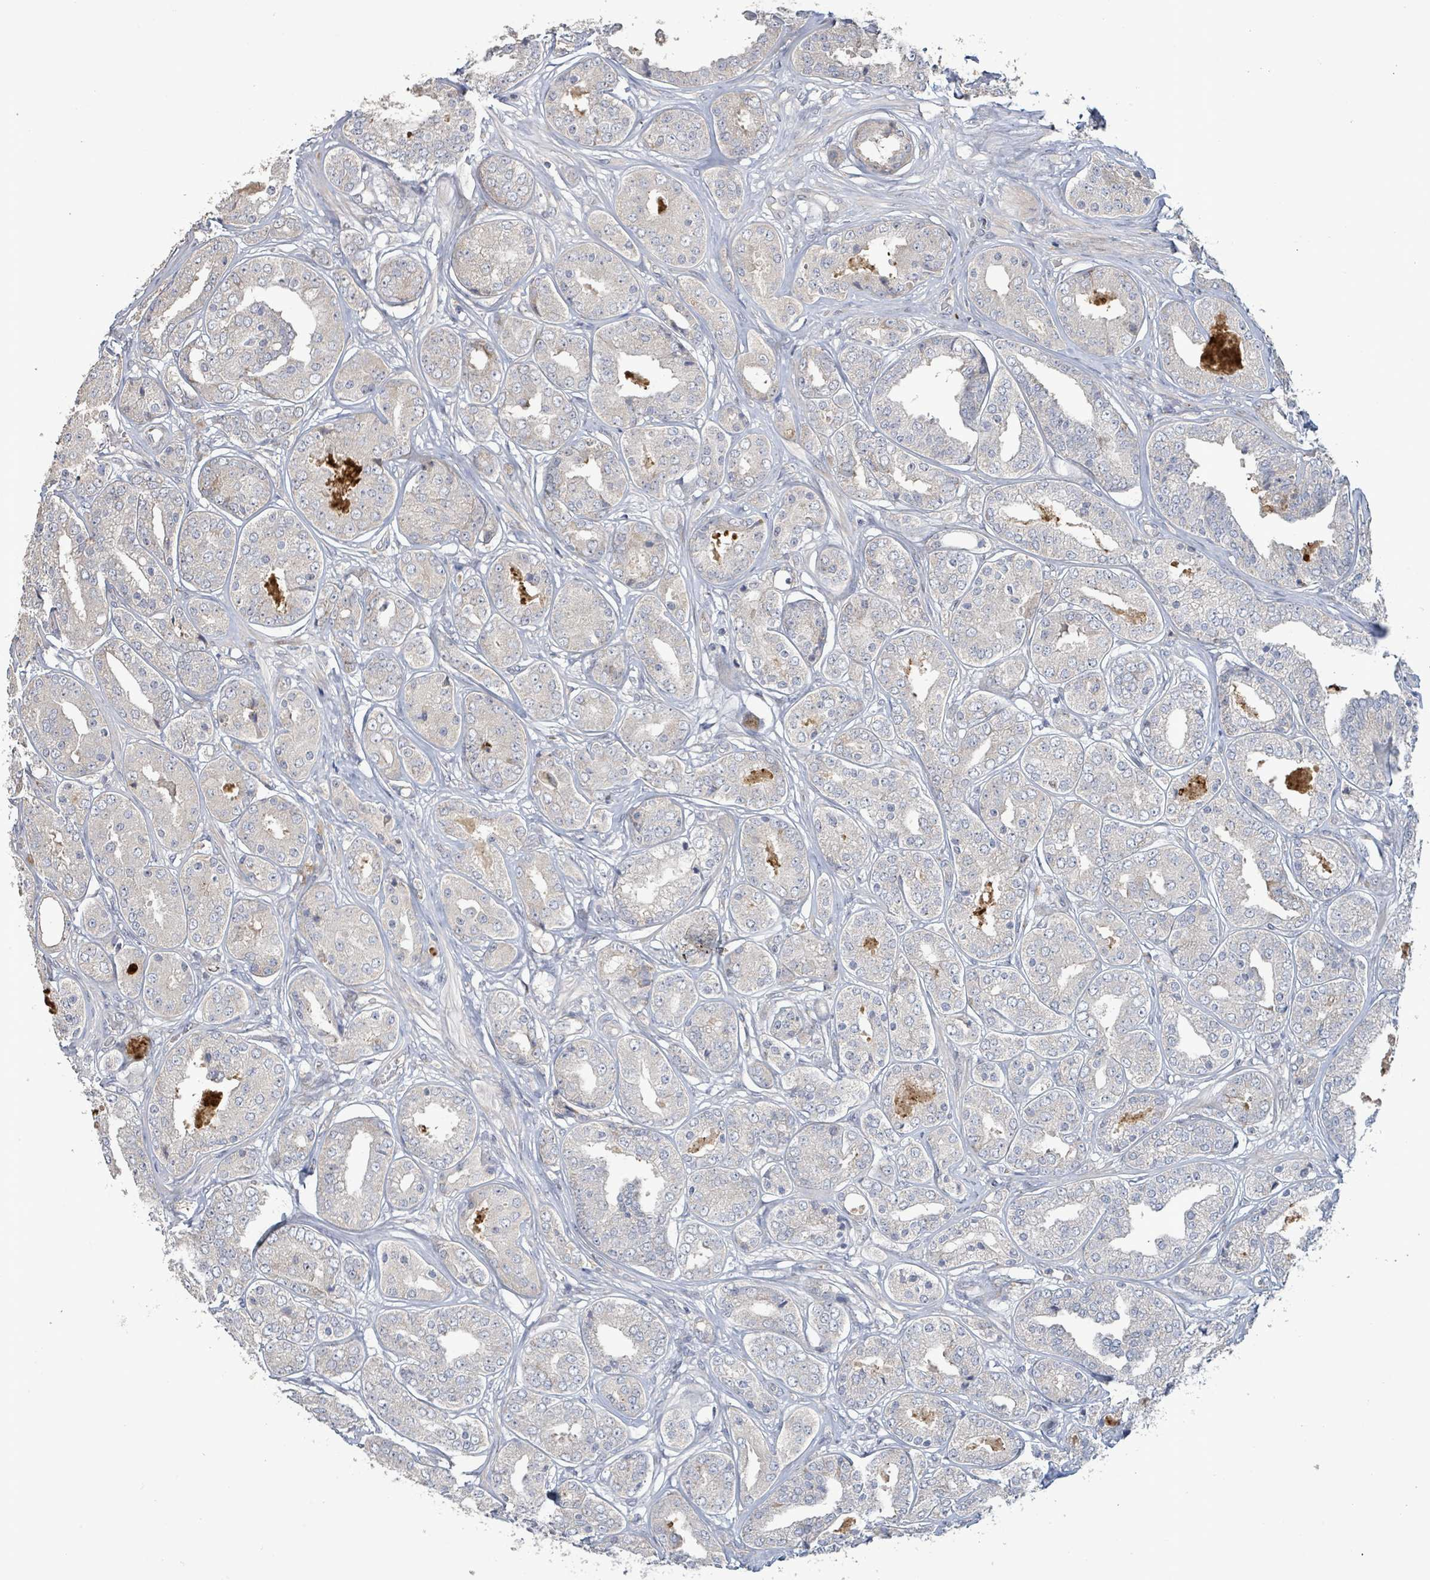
{"staining": {"intensity": "negative", "quantity": "none", "location": "none"}, "tissue": "prostate cancer", "cell_type": "Tumor cells", "image_type": "cancer", "snomed": [{"axis": "morphology", "description": "Adenocarcinoma, High grade"}, {"axis": "topography", "description": "Prostate"}], "caption": "Photomicrograph shows no significant protein staining in tumor cells of adenocarcinoma (high-grade) (prostate).", "gene": "LILRA4", "patient": {"sex": "male", "age": 63}}